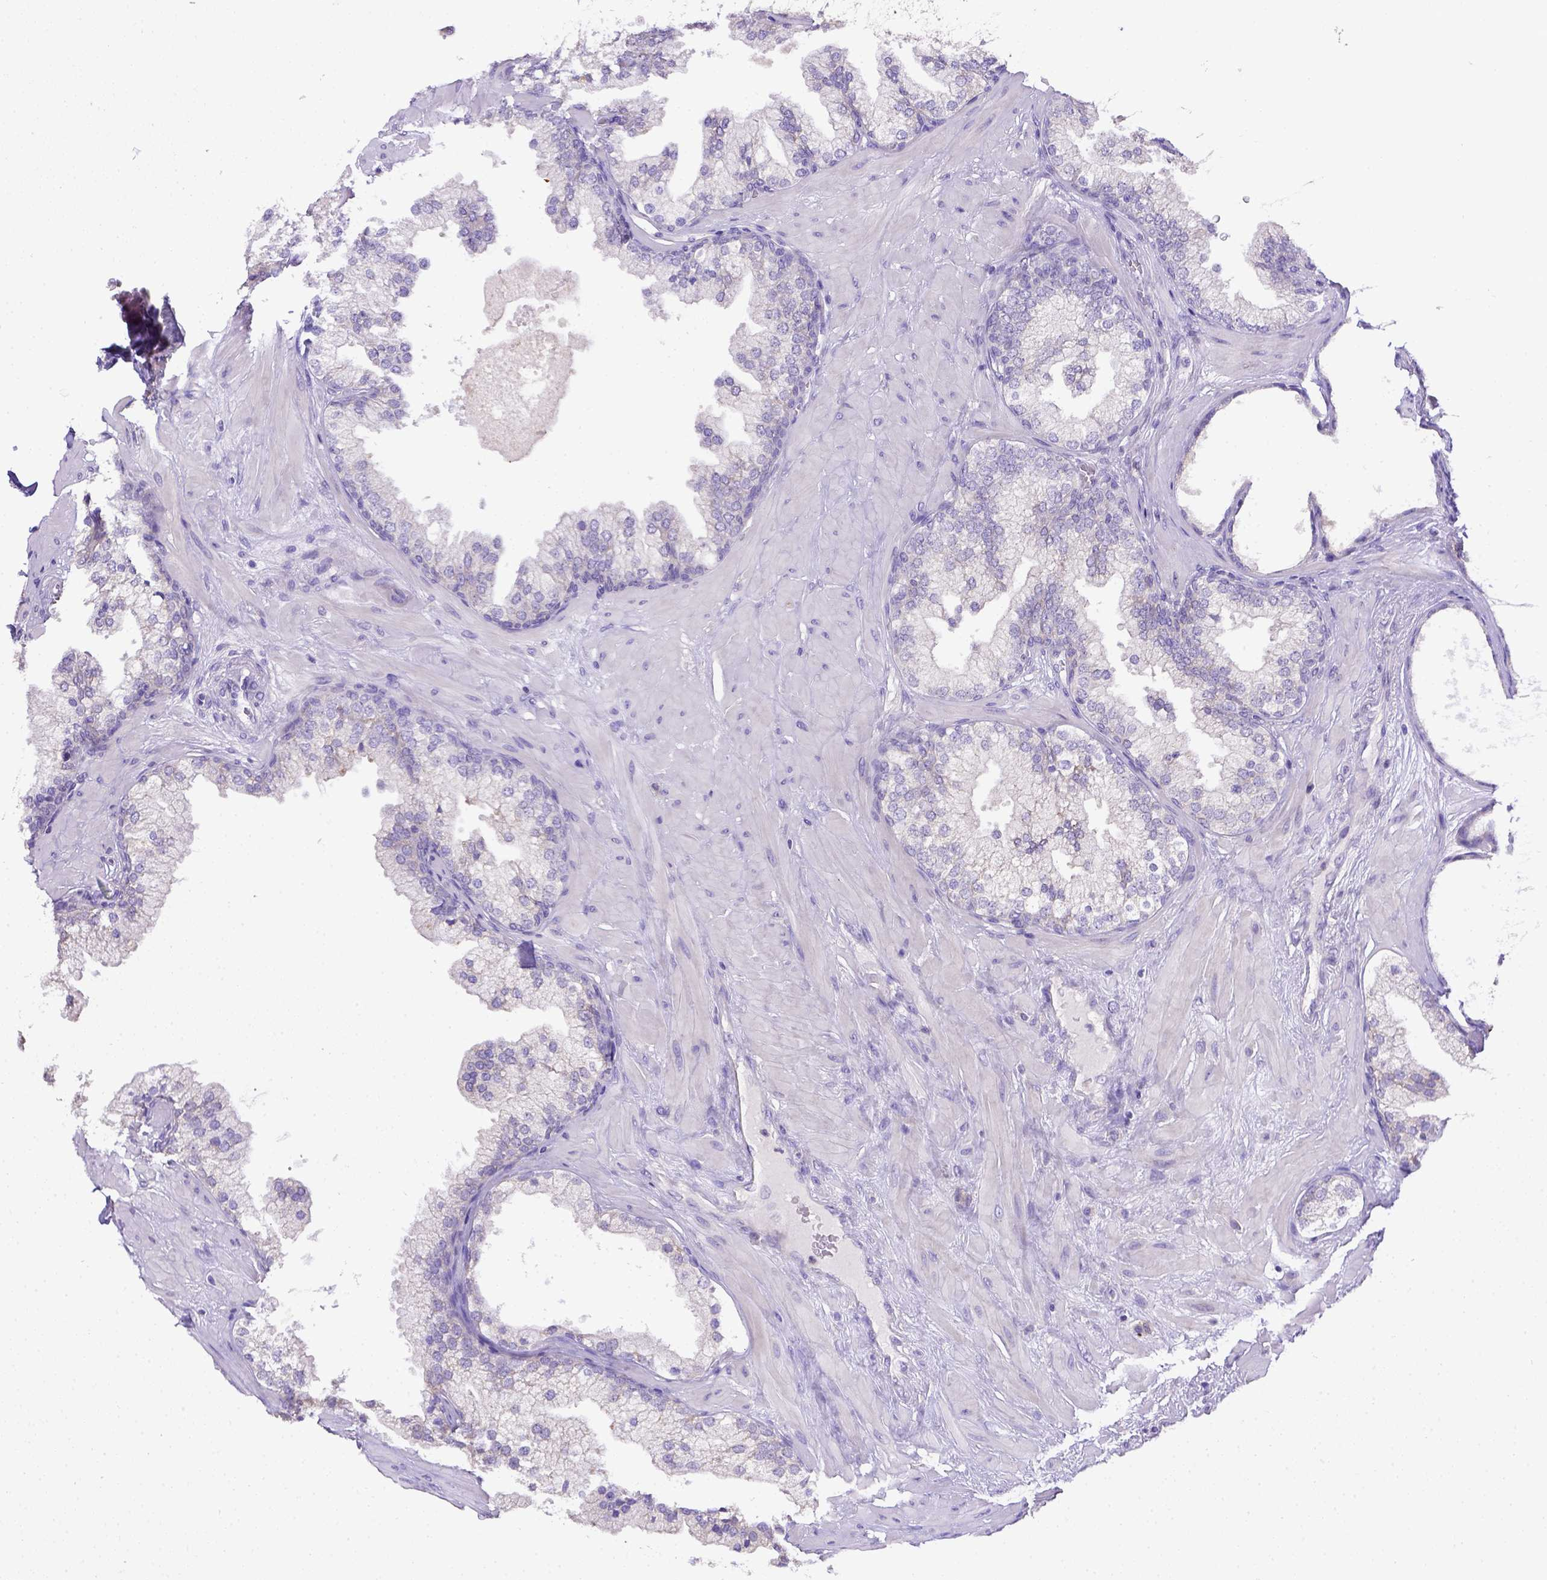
{"staining": {"intensity": "negative", "quantity": "none", "location": "none"}, "tissue": "prostate", "cell_type": "Glandular cells", "image_type": "normal", "snomed": [{"axis": "morphology", "description": "Normal tissue, NOS"}, {"axis": "topography", "description": "Prostate"}, {"axis": "topography", "description": "Peripheral nerve tissue"}], "caption": "An image of human prostate is negative for staining in glandular cells.", "gene": "CD40", "patient": {"sex": "male", "age": 61}}